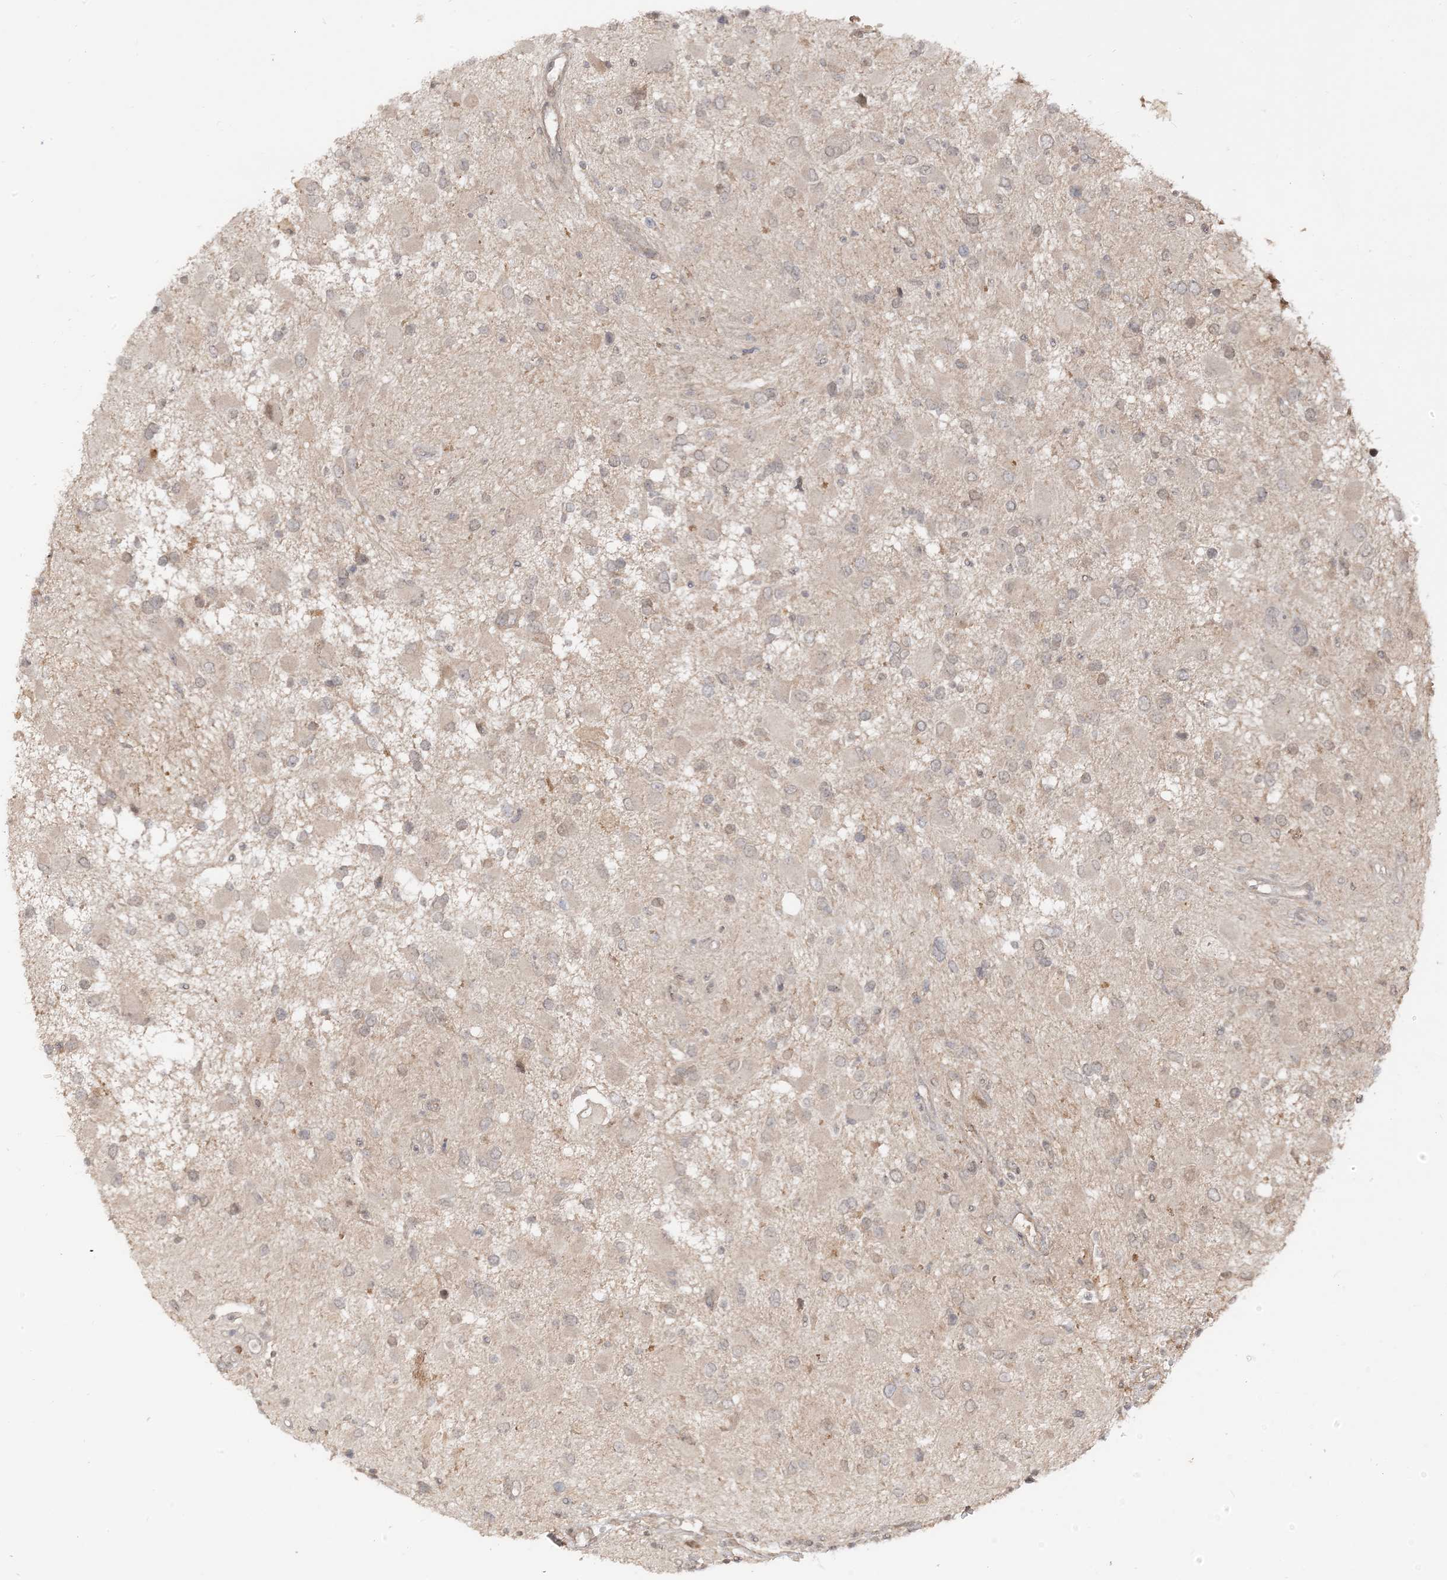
{"staining": {"intensity": "negative", "quantity": "none", "location": "none"}, "tissue": "glioma", "cell_type": "Tumor cells", "image_type": "cancer", "snomed": [{"axis": "morphology", "description": "Glioma, malignant, High grade"}, {"axis": "topography", "description": "Brain"}], "caption": "Tumor cells are negative for protein expression in human malignant glioma (high-grade).", "gene": "TBCC", "patient": {"sex": "male", "age": 53}}